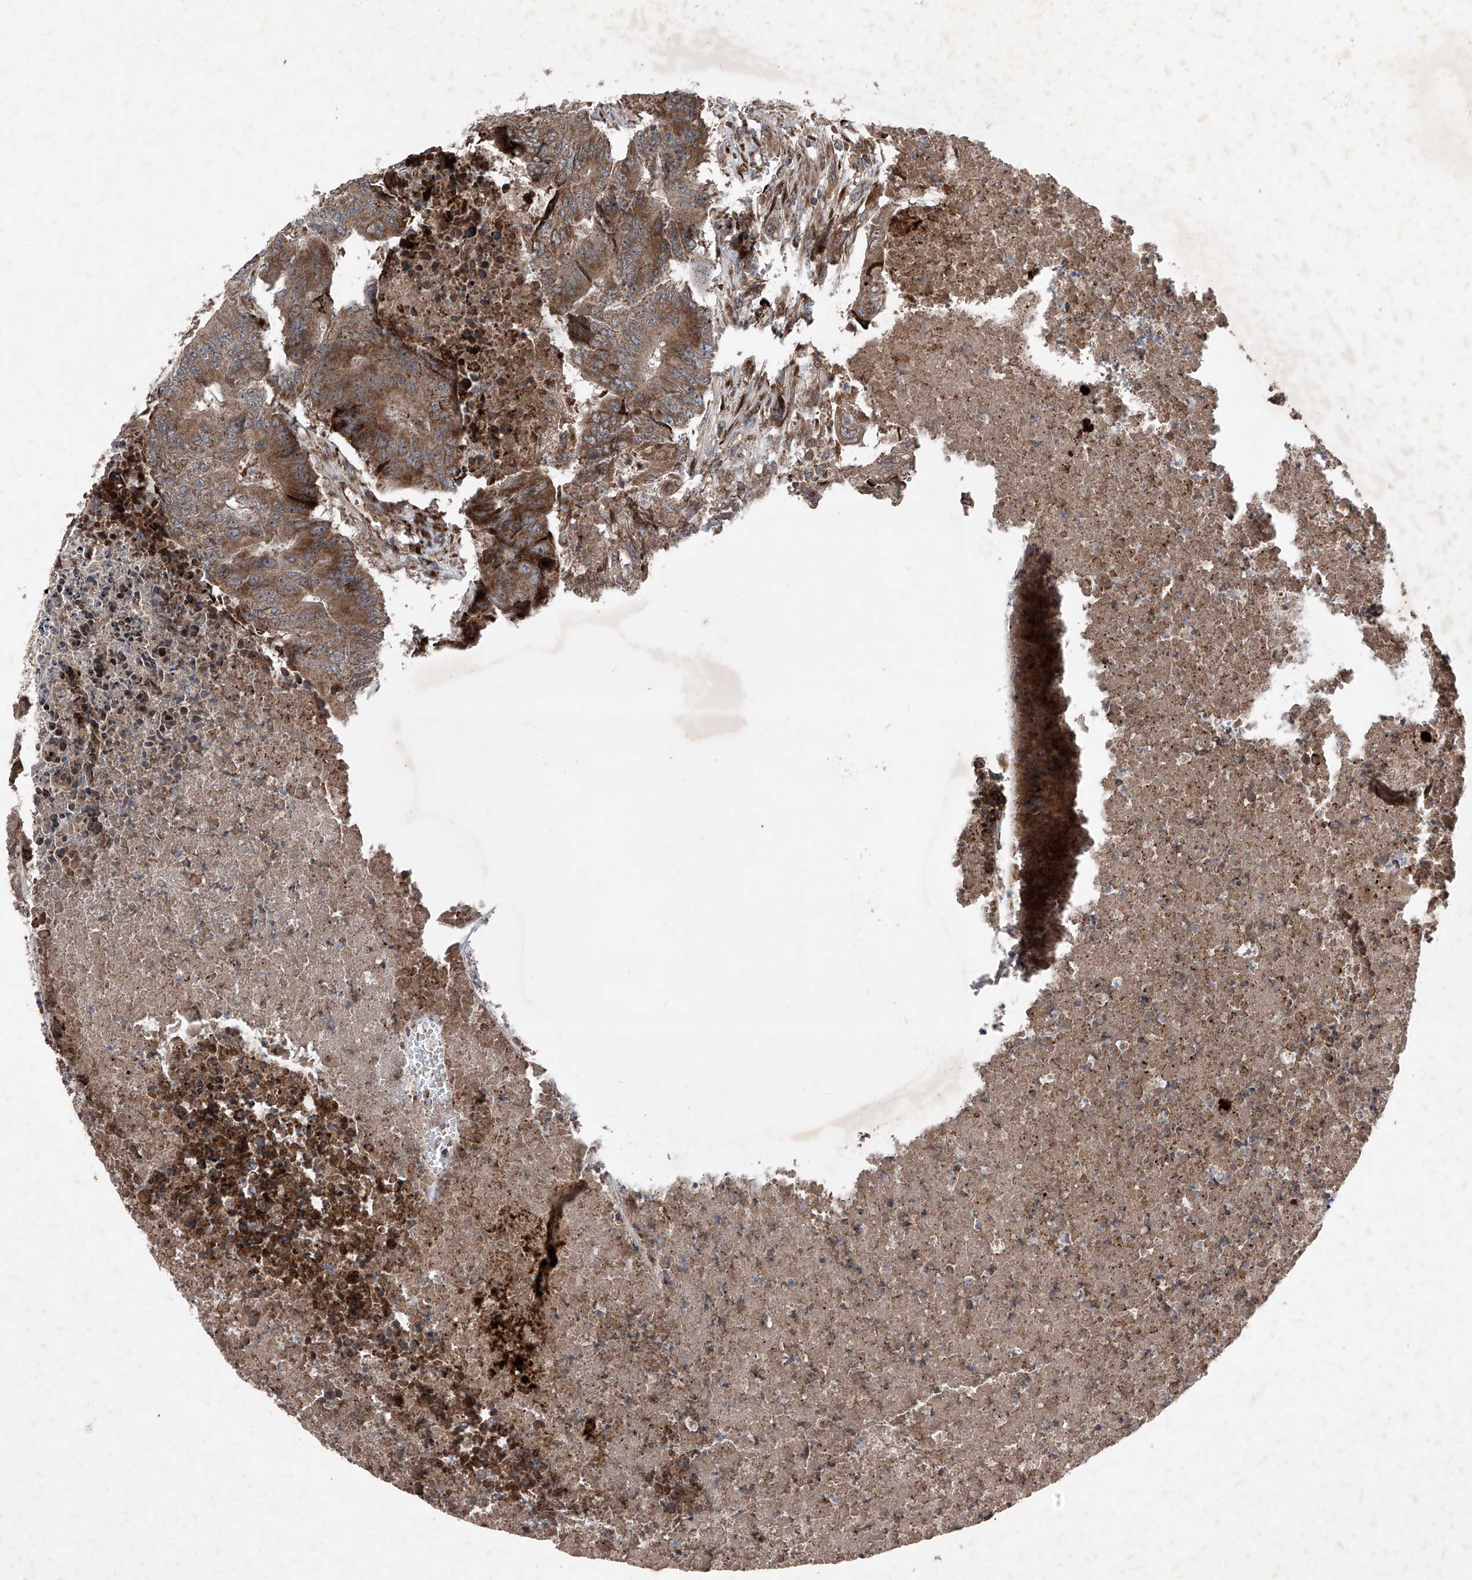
{"staining": {"intensity": "moderate", "quantity": ">75%", "location": "cytoplasmic/membranous"}, "tissue": "colorectal cancer", "cell_type": "Tumor cells", "image_type": "cancer", "snomed": [{"axis": "morphology", "description": "Adenocarcinoma, NOS"}, {"axis": "topography", "description": "Colon"}], "caption": "Colorectal cancer (adenocarcinoma) was stained to show a protein in brown. There is medium levels of moderate cytoplasmic/membranous staining in about >75% of tumor cells. Using DAB (brown) and hematoxylin (blue) stains, captured at high magnification using brightfield microscopy.", "gene": "DAD1", "patient": {"sex": "male", "age": 87}}